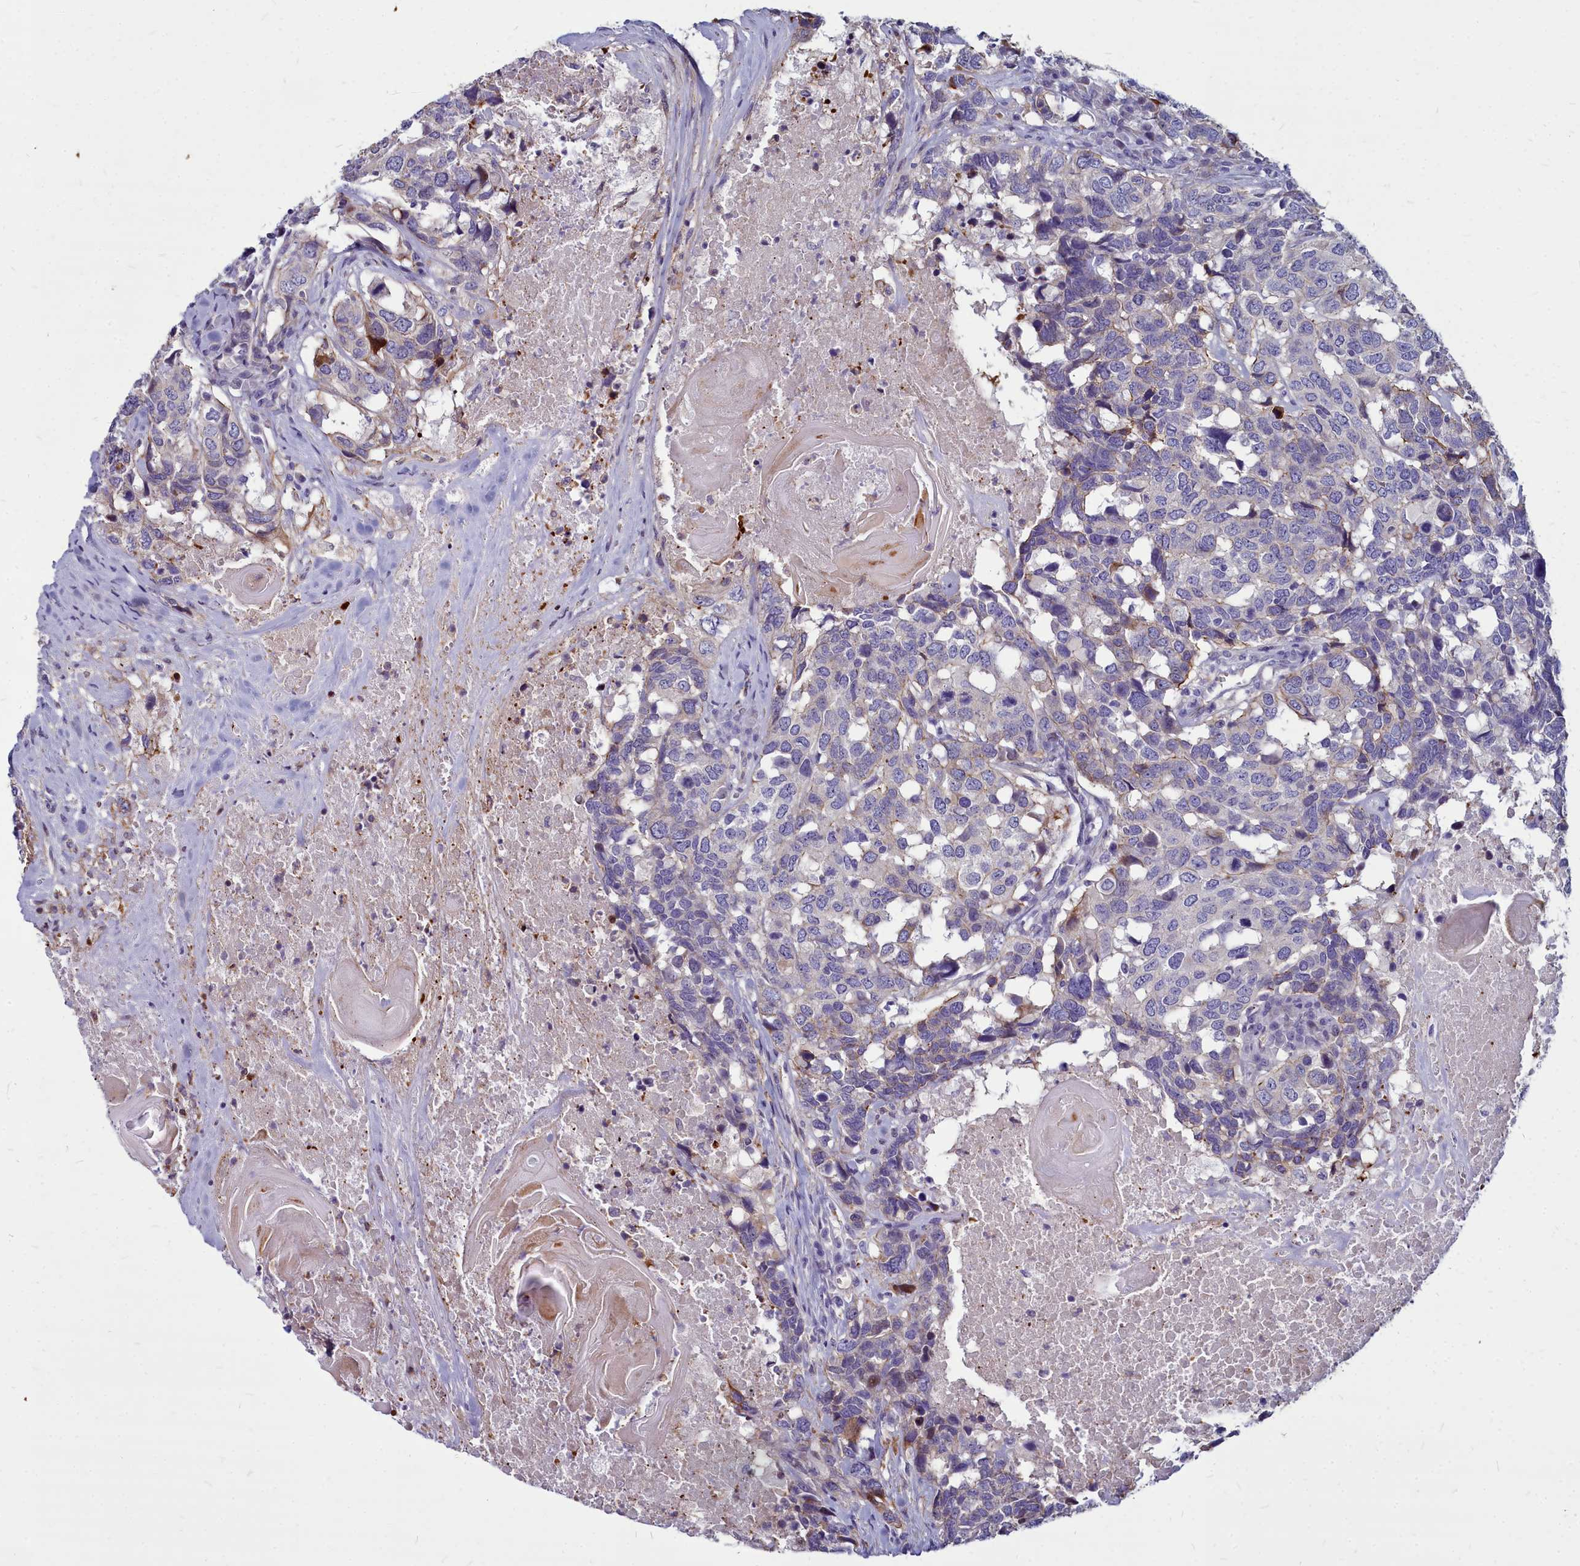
{"staining": {"intensity": "negative", "quantity": "none", "location": "none"}, "tissue": "head and neck cancer", "cell_type": "Tumor cells", "image_type": "cancer", "snomed": [{"axis": "morphology", "description": "Squamous cell carcinoma, NOS"}, {"axis": "topography", "description": "Head-Neck"}], "caption": "The micrograph displays no staining of tumor cells in head and neck cancer (squamous cell carcinoma). (Stains: DAB (3,3'-diaminobenzidine) IHC with hematoxylin counter stain, Microscopy: brightfield microscopy at high magnification).", "gene": "TTC5", "patient": {"sex": "male", "age": 66}}